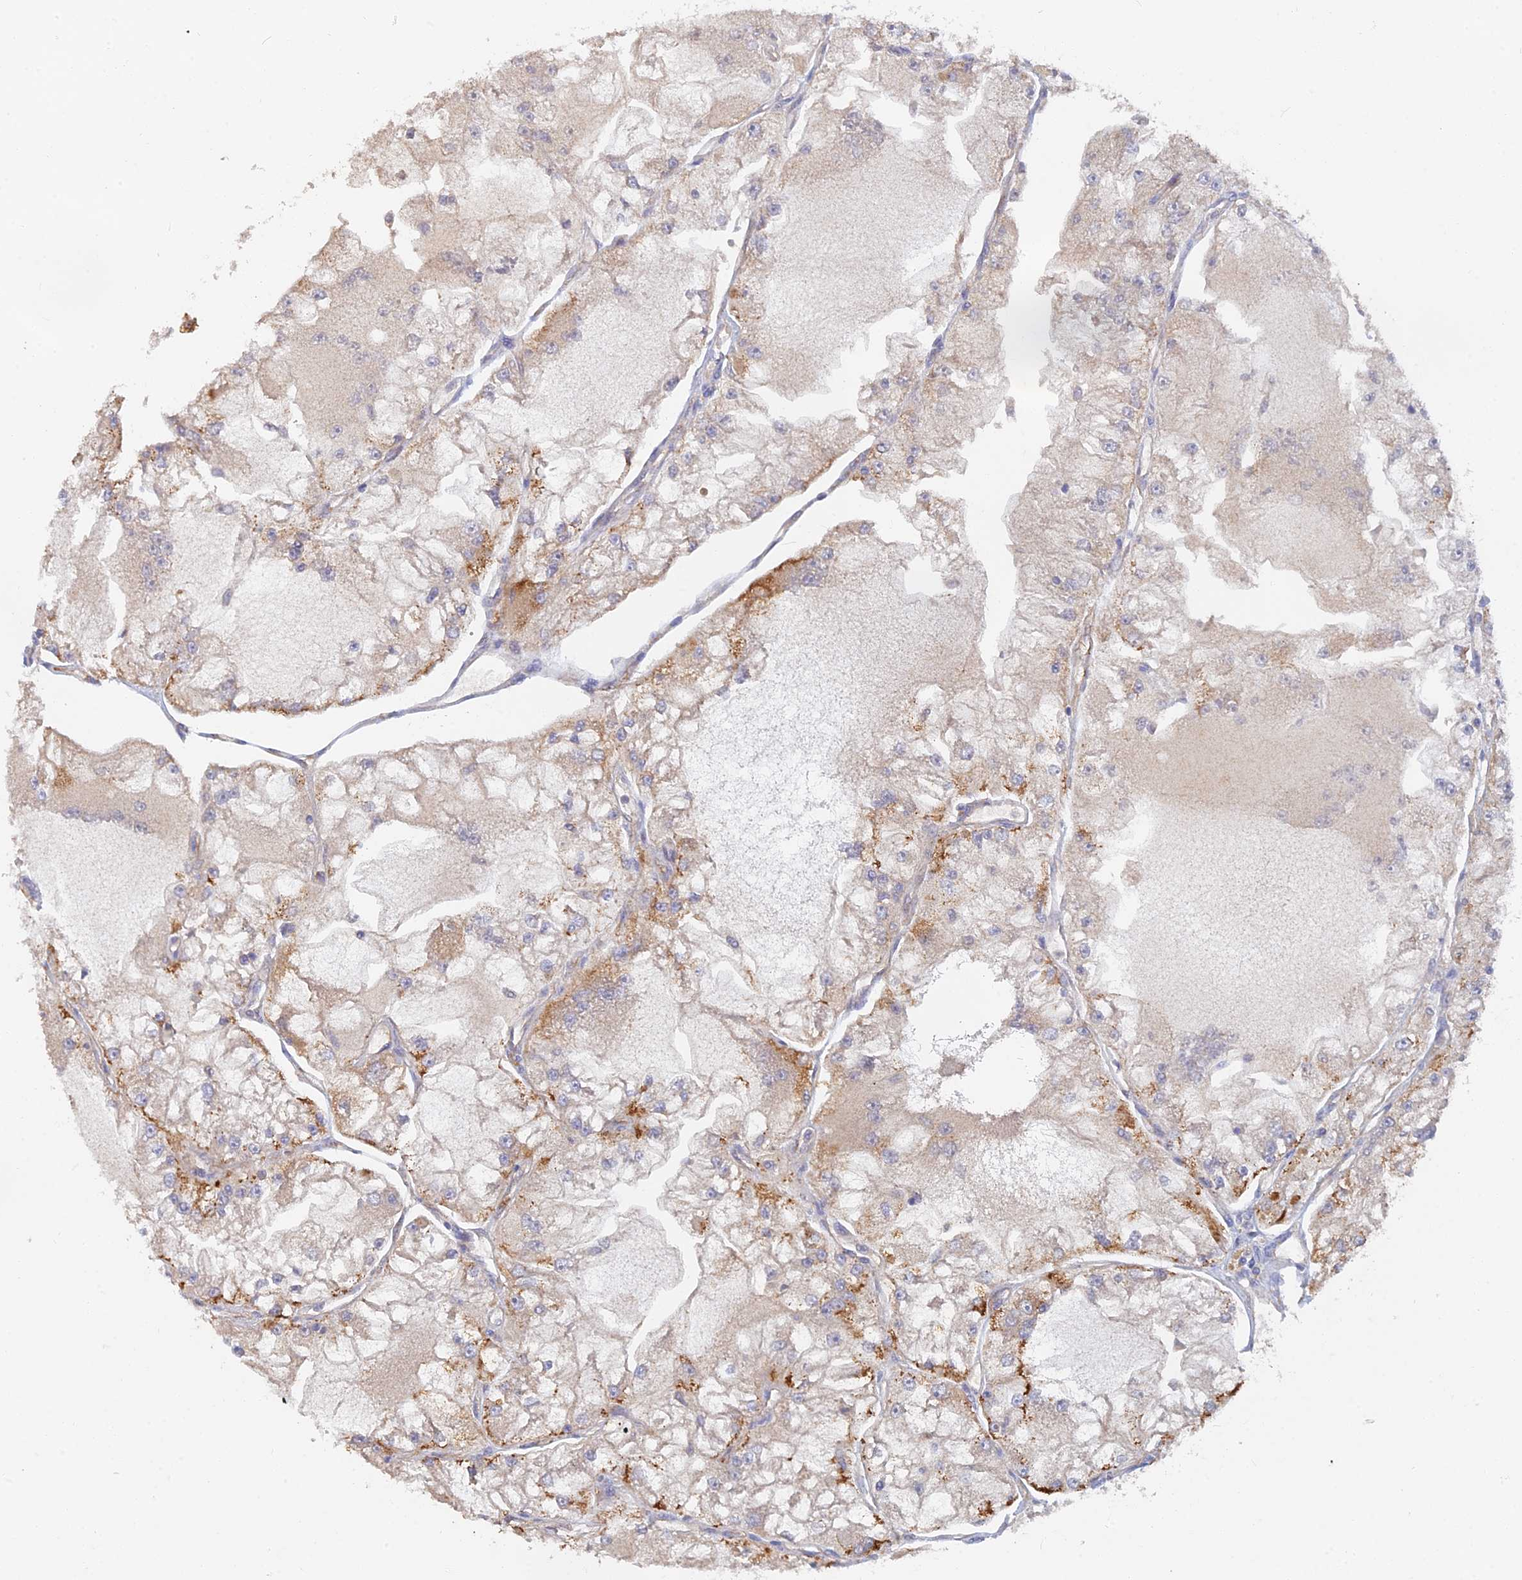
{"staining": {"intensity": "moderate", "quantity": "<25%", "location": "cytoplasmic/membranous"}, "tissue": "renal cancer", "cell_type": "Tumor cells", "image_type": "cancer", "snomed": [{"axis": "morphology", "description": "Adenocarcinoma, NOS"}, {"axis": "topography", "description": "Kidney"}], "caption": "Approximately <25% of tumor cells in human renal cancer show moderate cytoplasmic/membranous protein expression as visualized by brown immunohistochemical staining.", "gene": "ARRDC1", "patient": {"sex": "female", "age": 72}}